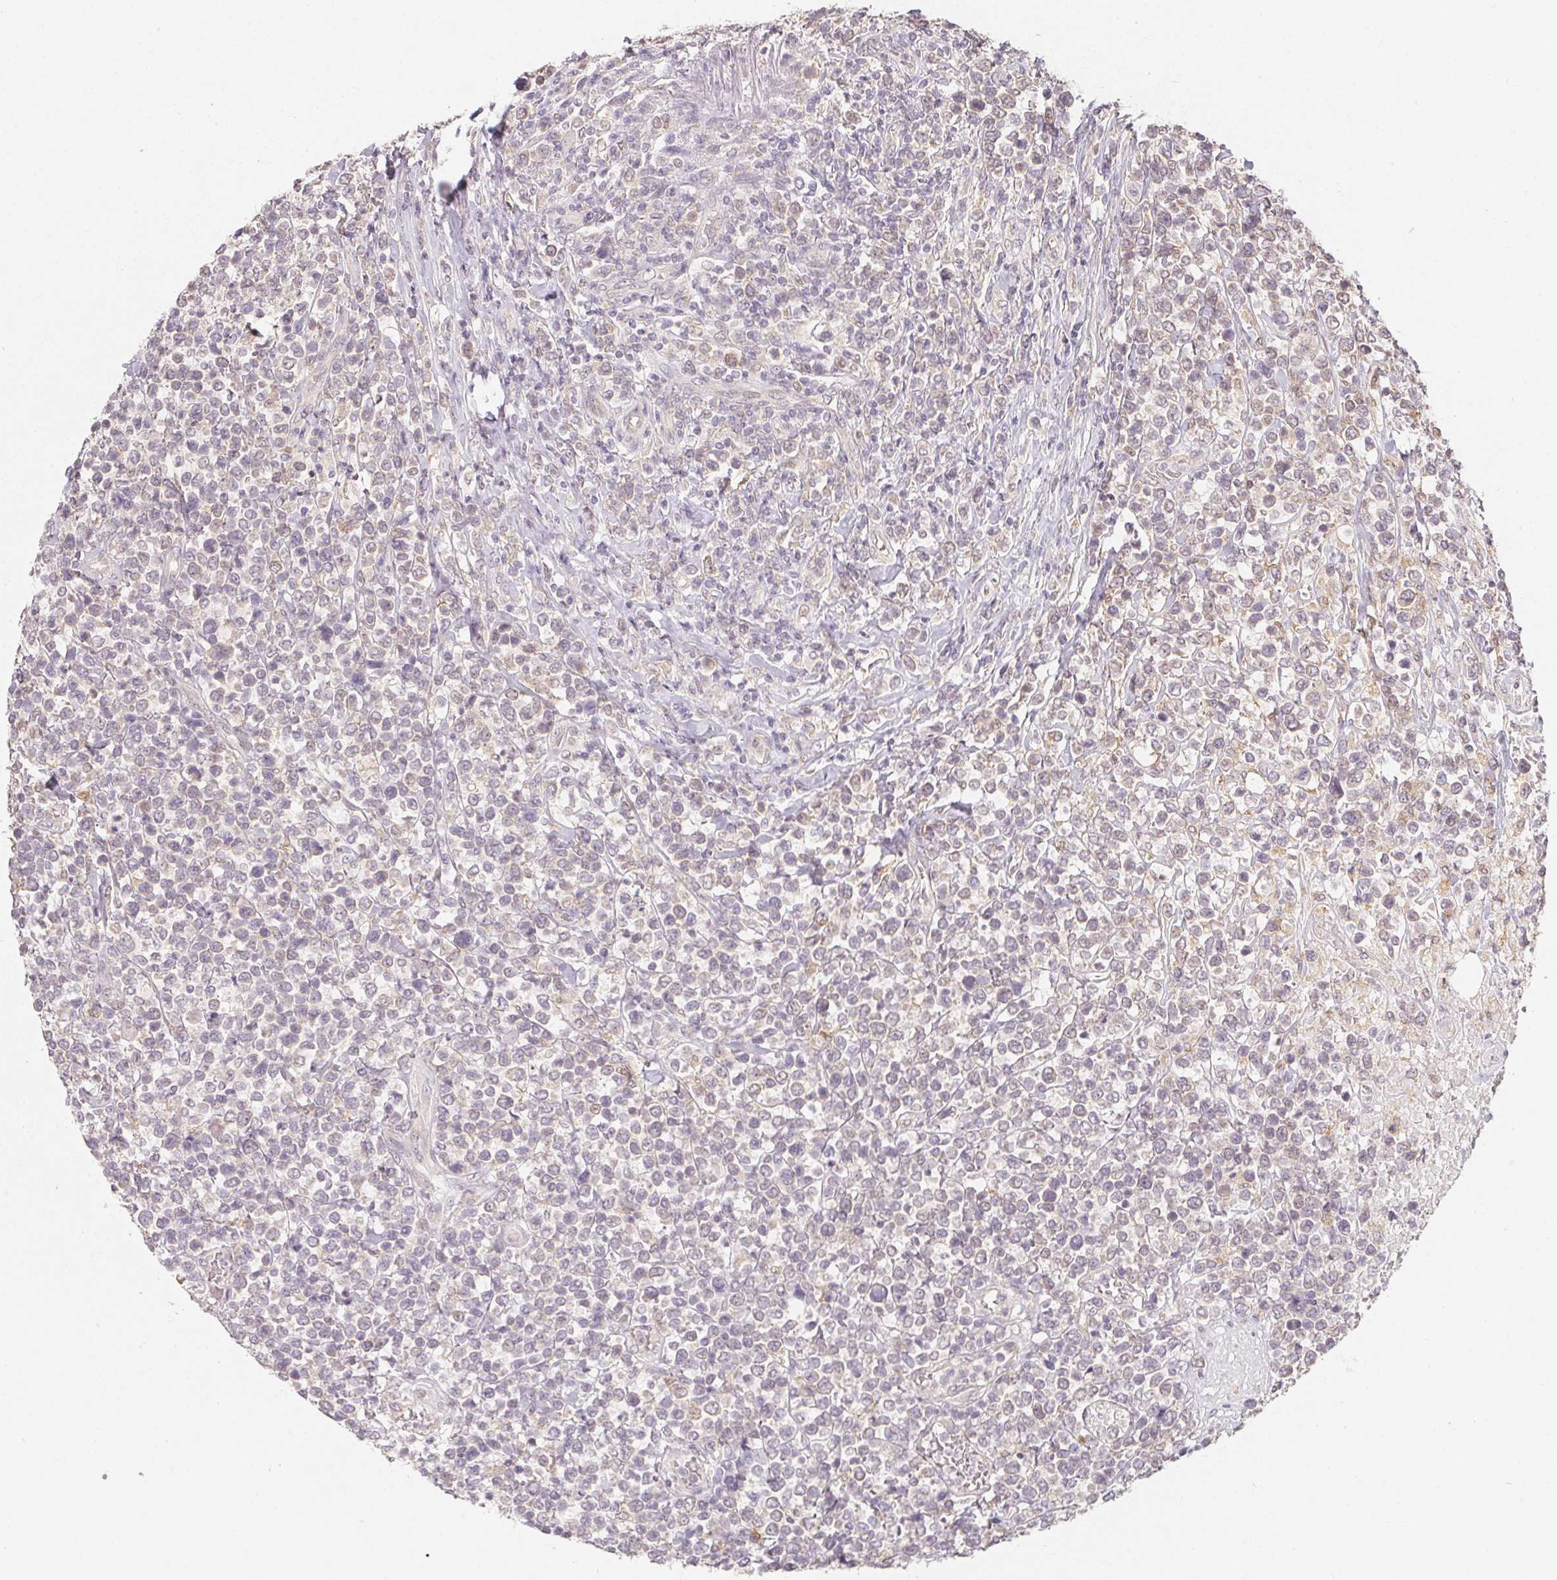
{"staining": {"intensity": "negative", "quantity": "none", "location": "none"}, "tissue": "lymphoma", "cell_type": "Tumor cells", "image_type": "cancer", "snomed": [{"axis": "morphology", "description": "Malignant lymphoma, non-Hodgkin's type, High grade"}, {"axis": "topography", "description": "Soft tissue"}], "caption": "An IHC micrograph of malignant lymphoma, non-Hodgkin's type (high-grade) is shown. There is no staining in tumor cells of malignant lymphoma, non-Hodgkin's type (high-grade).", "gene": "SOAT1", "patient": {"sex": "female", "age": 56}}